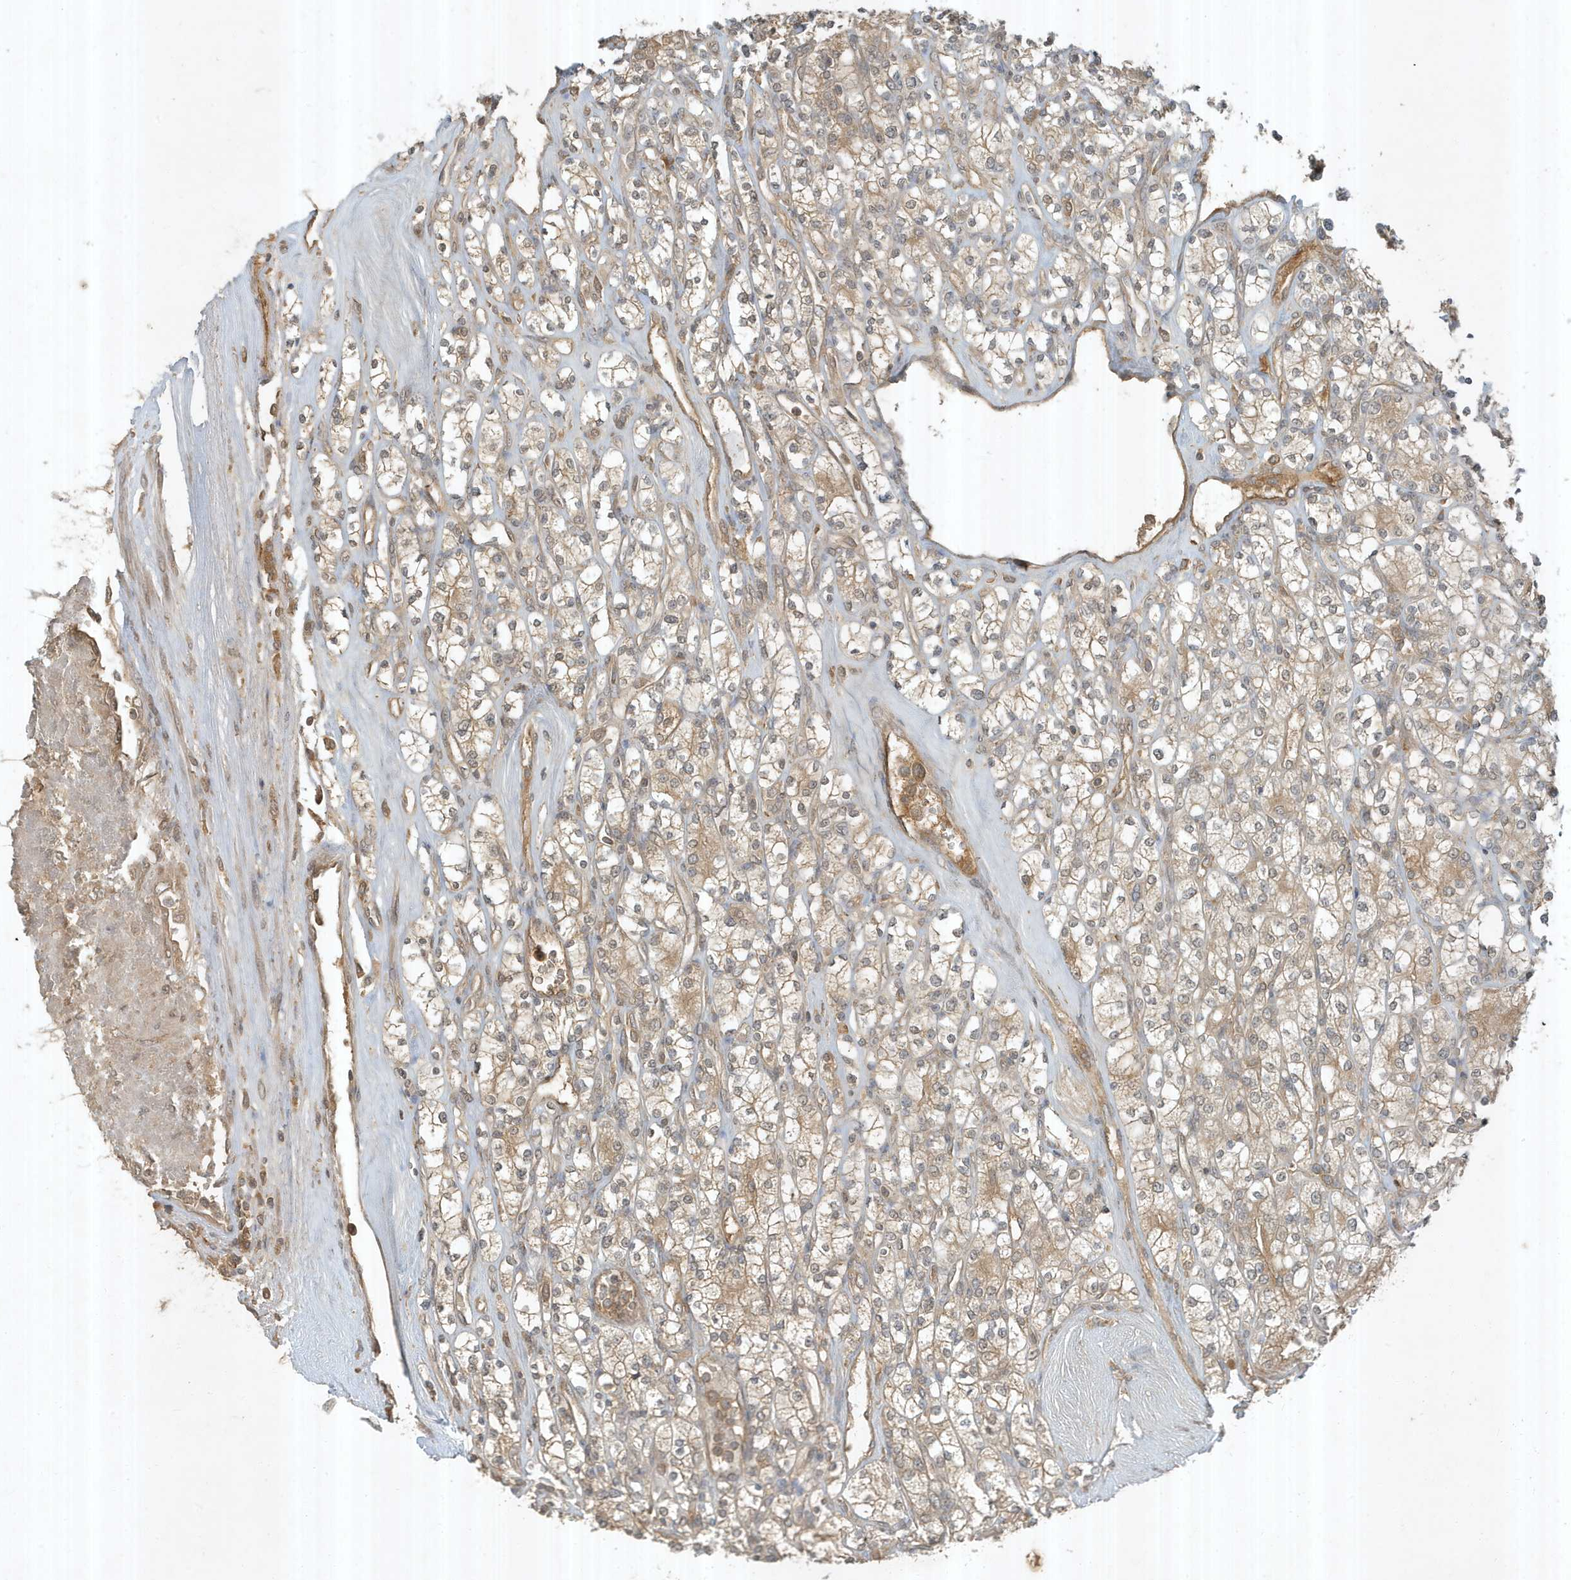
{"staining": {"intensity": "weak", "quantity": ">75%", "location": "cytoplasmic/membranous"}, "tissue": "renal cancer", "cell_type": "Tumor cells", "image_type": "cancer", "snomed": [{"axis": "morphology", "description": "Adenocarcinoma, NOS"}, {"axis": "topography", "description": "Kidney"}], "caption": "A low amount of weak cytoplasmic/membranous staining is appreciated in approximately >75% of tumor cells in renal cancer tissue.", "gene": "ABCB9", "patient": {"sex": "male", "age": 77}}